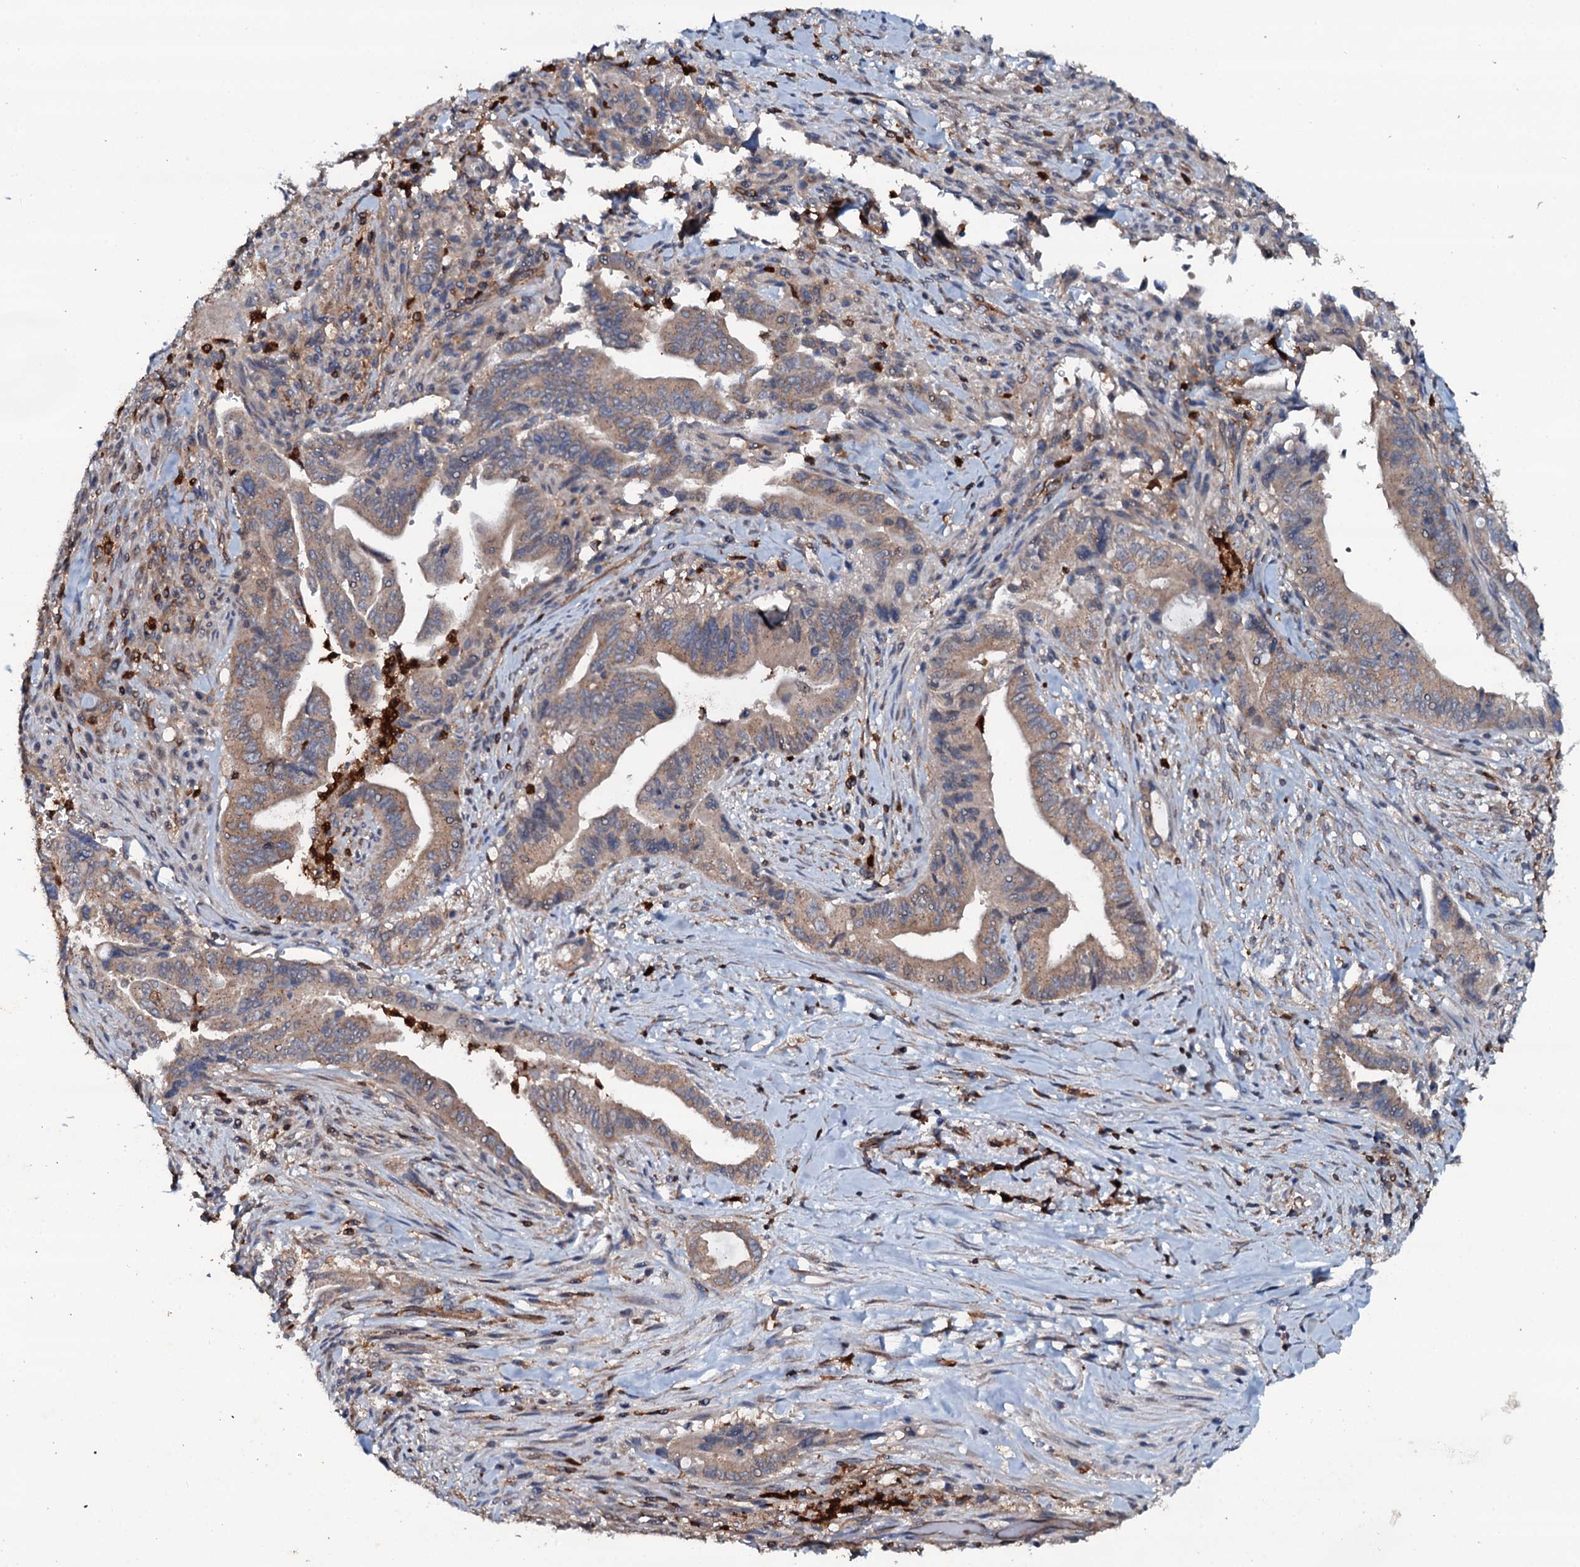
{"staining": {"intensity": "moderate", "quantity": ">75%", "location": "cytoplasmic/membranous"}, "tissue": "pancreatic cancer", "cell_type": "Tumor cells", "image_type": "cancer", "snomed": [{"axis": "morphology", "description": "Adenocarcinoma, NOS"}, {"axis": "topography", "description": "Pancreas"}], "caption": "The photomicrograph shows immunohistochemical staining of pancreatic cancer (adenocarcinoma). There is moderate cytoplasmic/membranous staining is appreciated in approximately >75% of tumor cells.", "gene": "GRK2", "patient": {"sex": "male", "age": 70}}